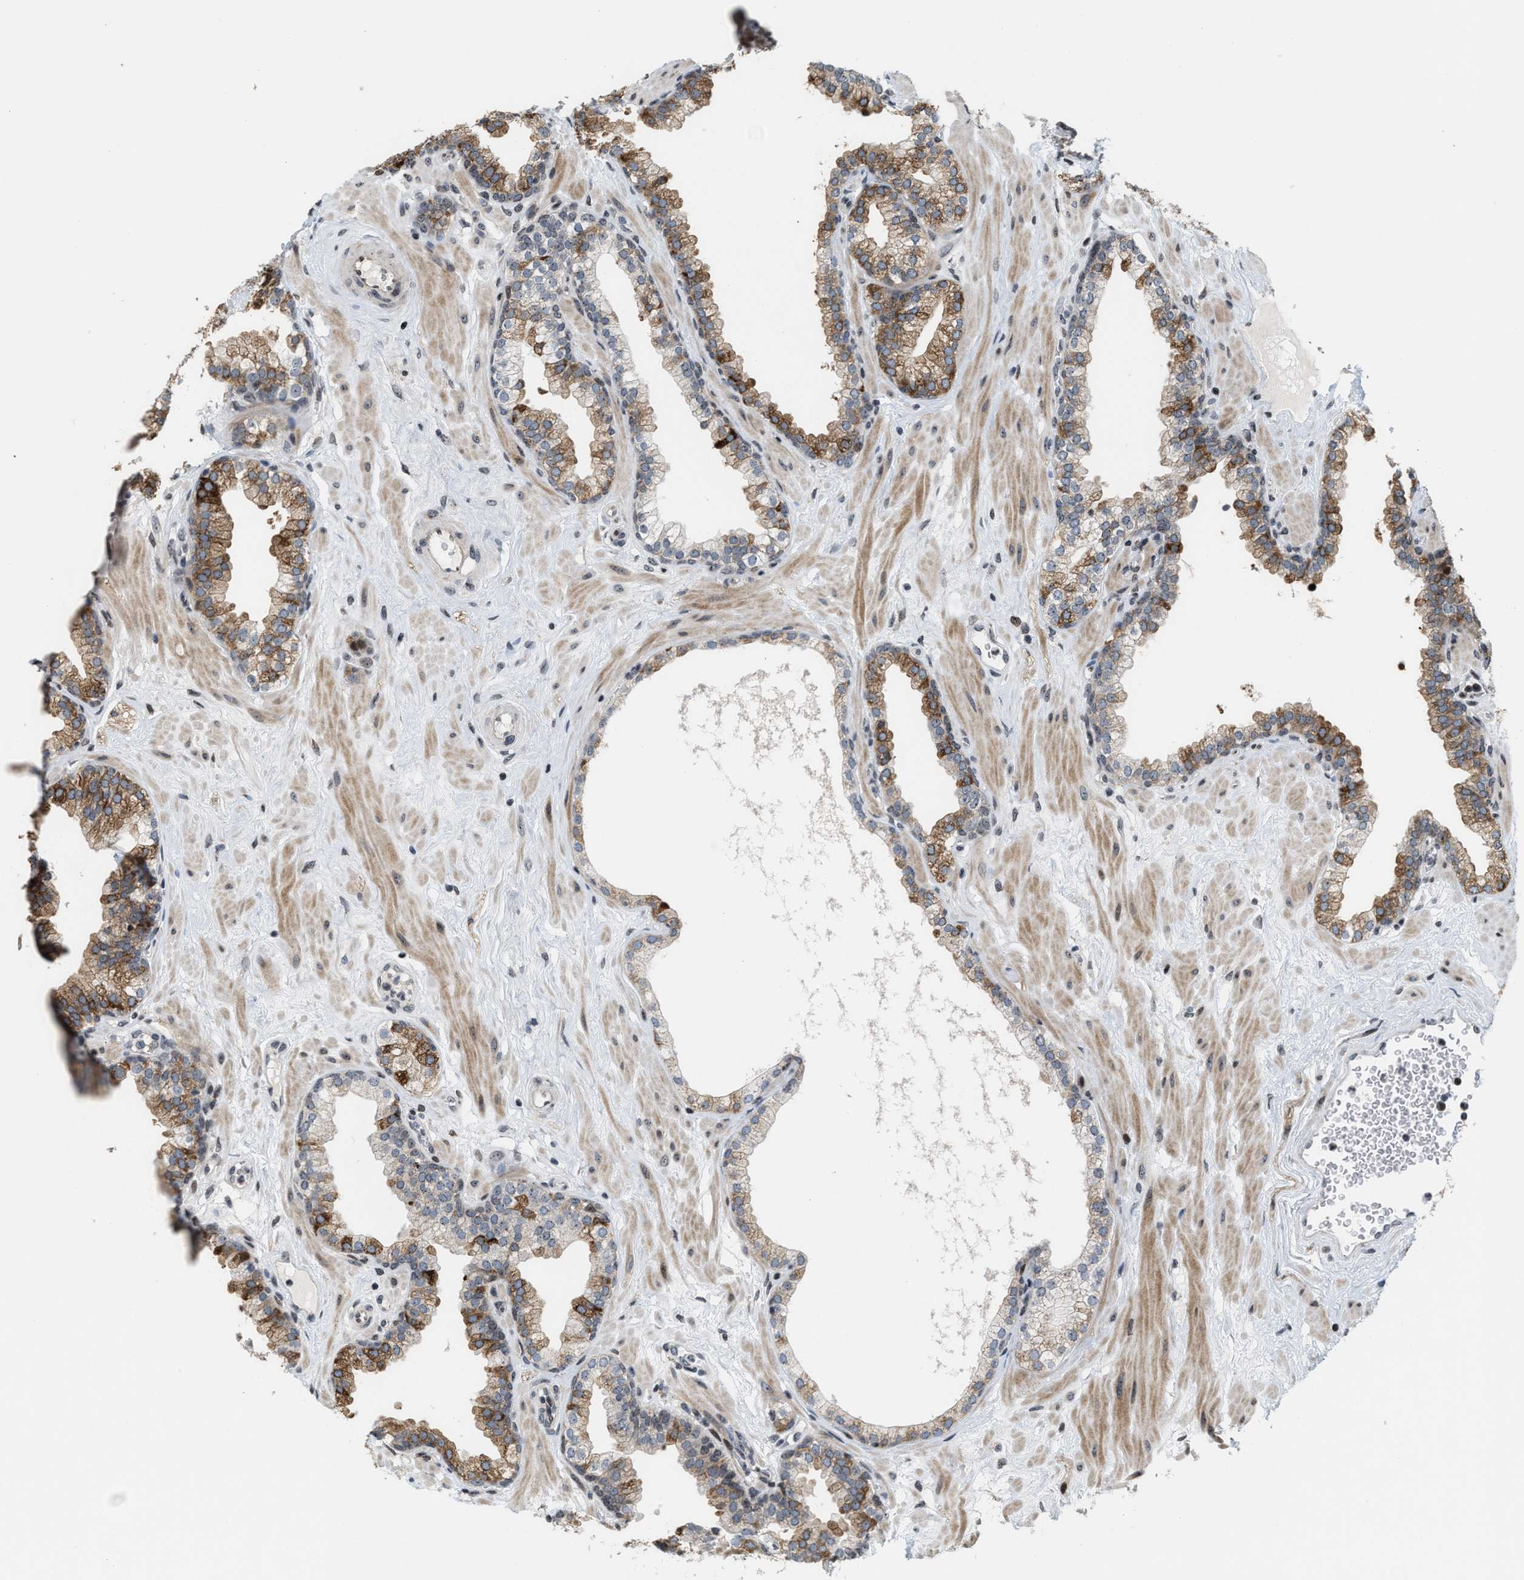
{"staining": {"intensity": "moderate", "quantity": ">75%", "location": "cytoplasmic/membranous"}, "tissue": "prostate", "cell_type": "Glandular cells", "image_type": "normal", "snomed": [{"axis": "morphology", "description": "Normal tissue, NOS"}, {"axis": "morphology", "description": "Urothelial carcinoma, Low grade"}, {"axis": "topography", "description": "Urinary bladder"}, {"axis": "topography", "description": "Prostate"}], "caption": "The histopathology image exhibits immunohistochemical staining of benign prostate. There is moderate cytoplasmic/membranous staining is present in about >75% of glandular cells.", "gene": "PDZD2", "patient": {"sex": "male", "age": 60}}